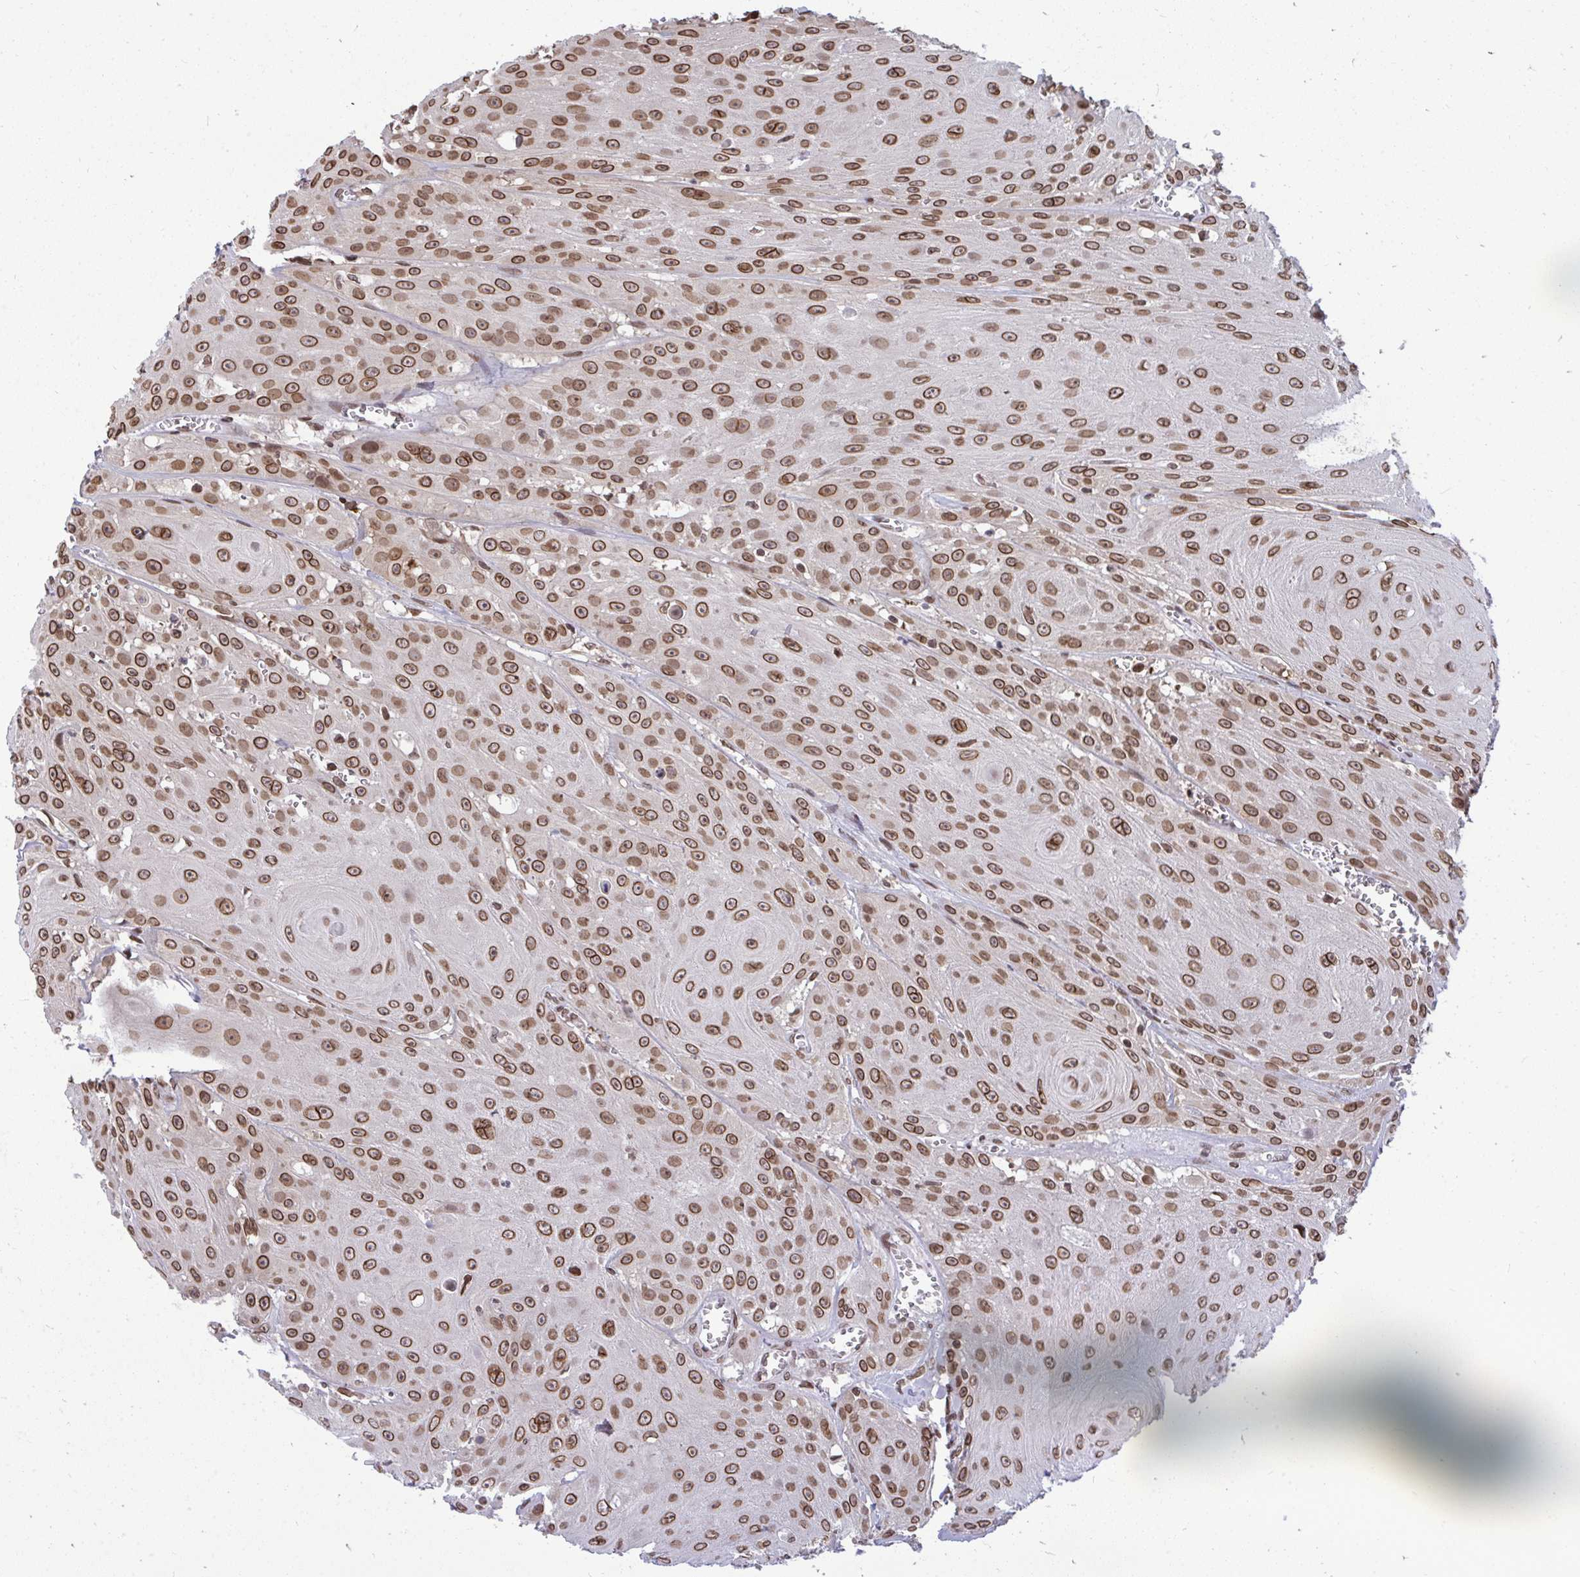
{"staining": {"intensity": "moderate", "quantity": ">75%", "location": "cytoplasmic/membranous,nuclear"}, "tissue": "head and neck cancer", "cell_type": "Tumor cells", "image_type": "cancer", "snomed": [{"axis": "morphology", "description": "Squamous cell carcinoma, NOS"}, {"axis": "topography", "description": "Oral tissue"}, {"axis": "topography", "description": "Head-Neck"}], "caption": "Immunohistochemical staining of human head and neck cancer exhibits moderate cytoplasmic/membranous and nuclear protein positivity in about >75% of tumor cells.", "gene": "JPT1", "patient": {"sex": "male", "age": 81}}